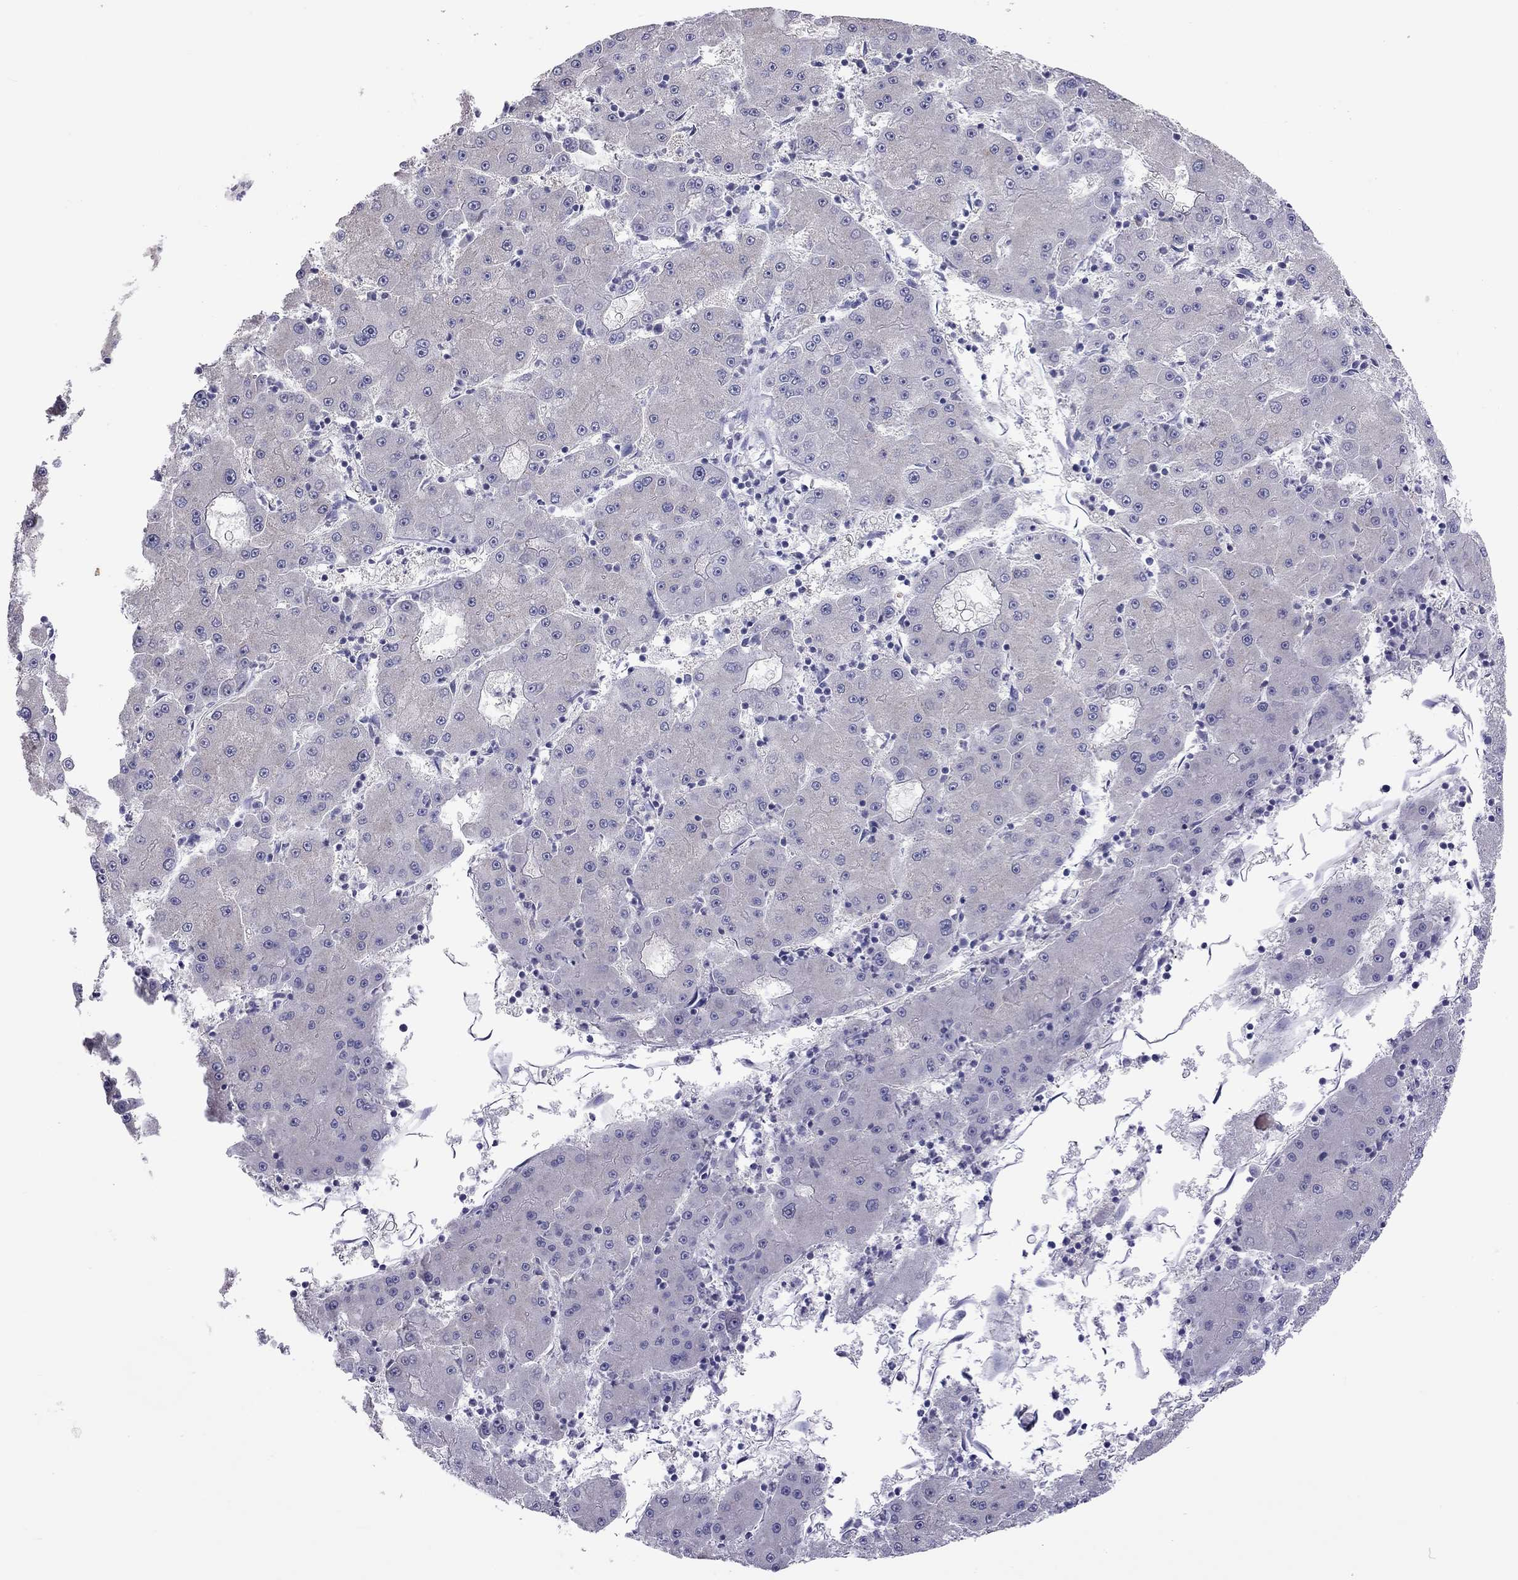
{"staining": {"intensity": "negative", "quantity": "none", "location": "none"}, "tissue": "liver cancer", "cell_type": "Tumor cells", "image_type": "cancer", "snomed": [{"axis": "morphology", "description": "Carcinoma, Hepatocellular, NOS"}, {"axis": "topography", "description": "Liver"}], "caption": "High power microscopy histopathology image of an IHC histopathology image of liver cancer (hepatocellular carcinoma), revealing no significant positivity in tumor cells.", "gene": "PPP1R3A", "patient": {"sex": "male", "age": 73}}